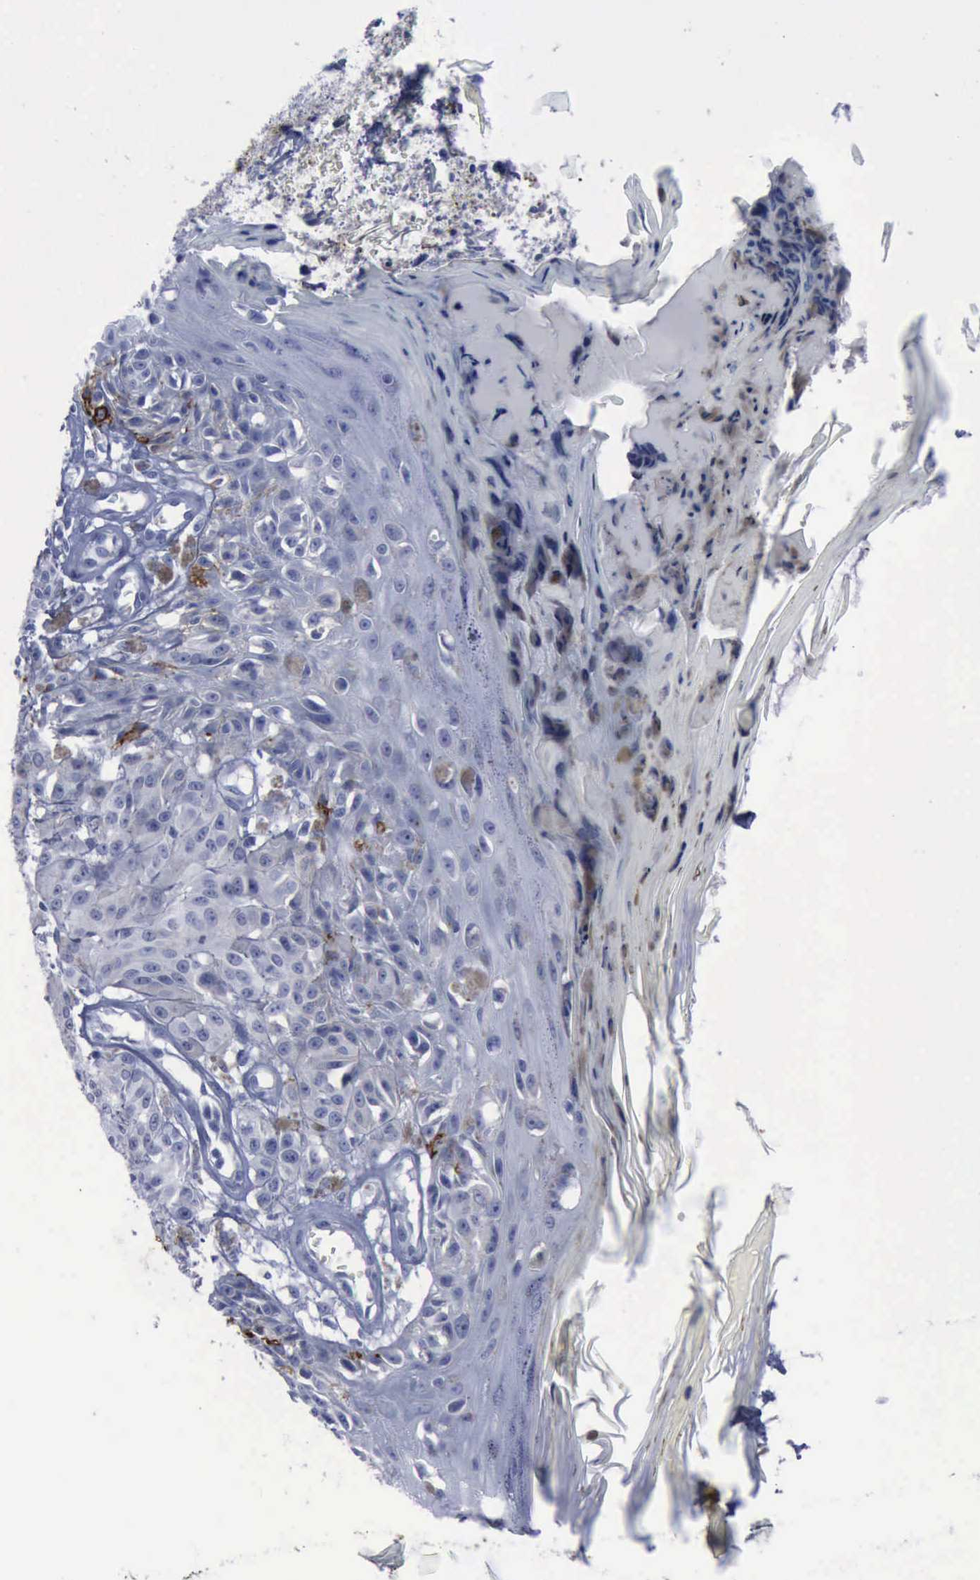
{"staining": {"intensity": "negative", "quantity": "none", "location": "none"}, "tissue": "melanoma", "cell_type": "Tumor cells", "image_type": "cancer", "snomed": [{"axis": "morphology", "description": "Malignant melanoma, NOS"}, {"axis": "topography", "description": "Skin"}], "caption": "Histopathology image shows no significant protein staining in tumor cells of malignant melanoma.", "gene": "NGFR", "patient": {"sex": "male", "age": 49}}